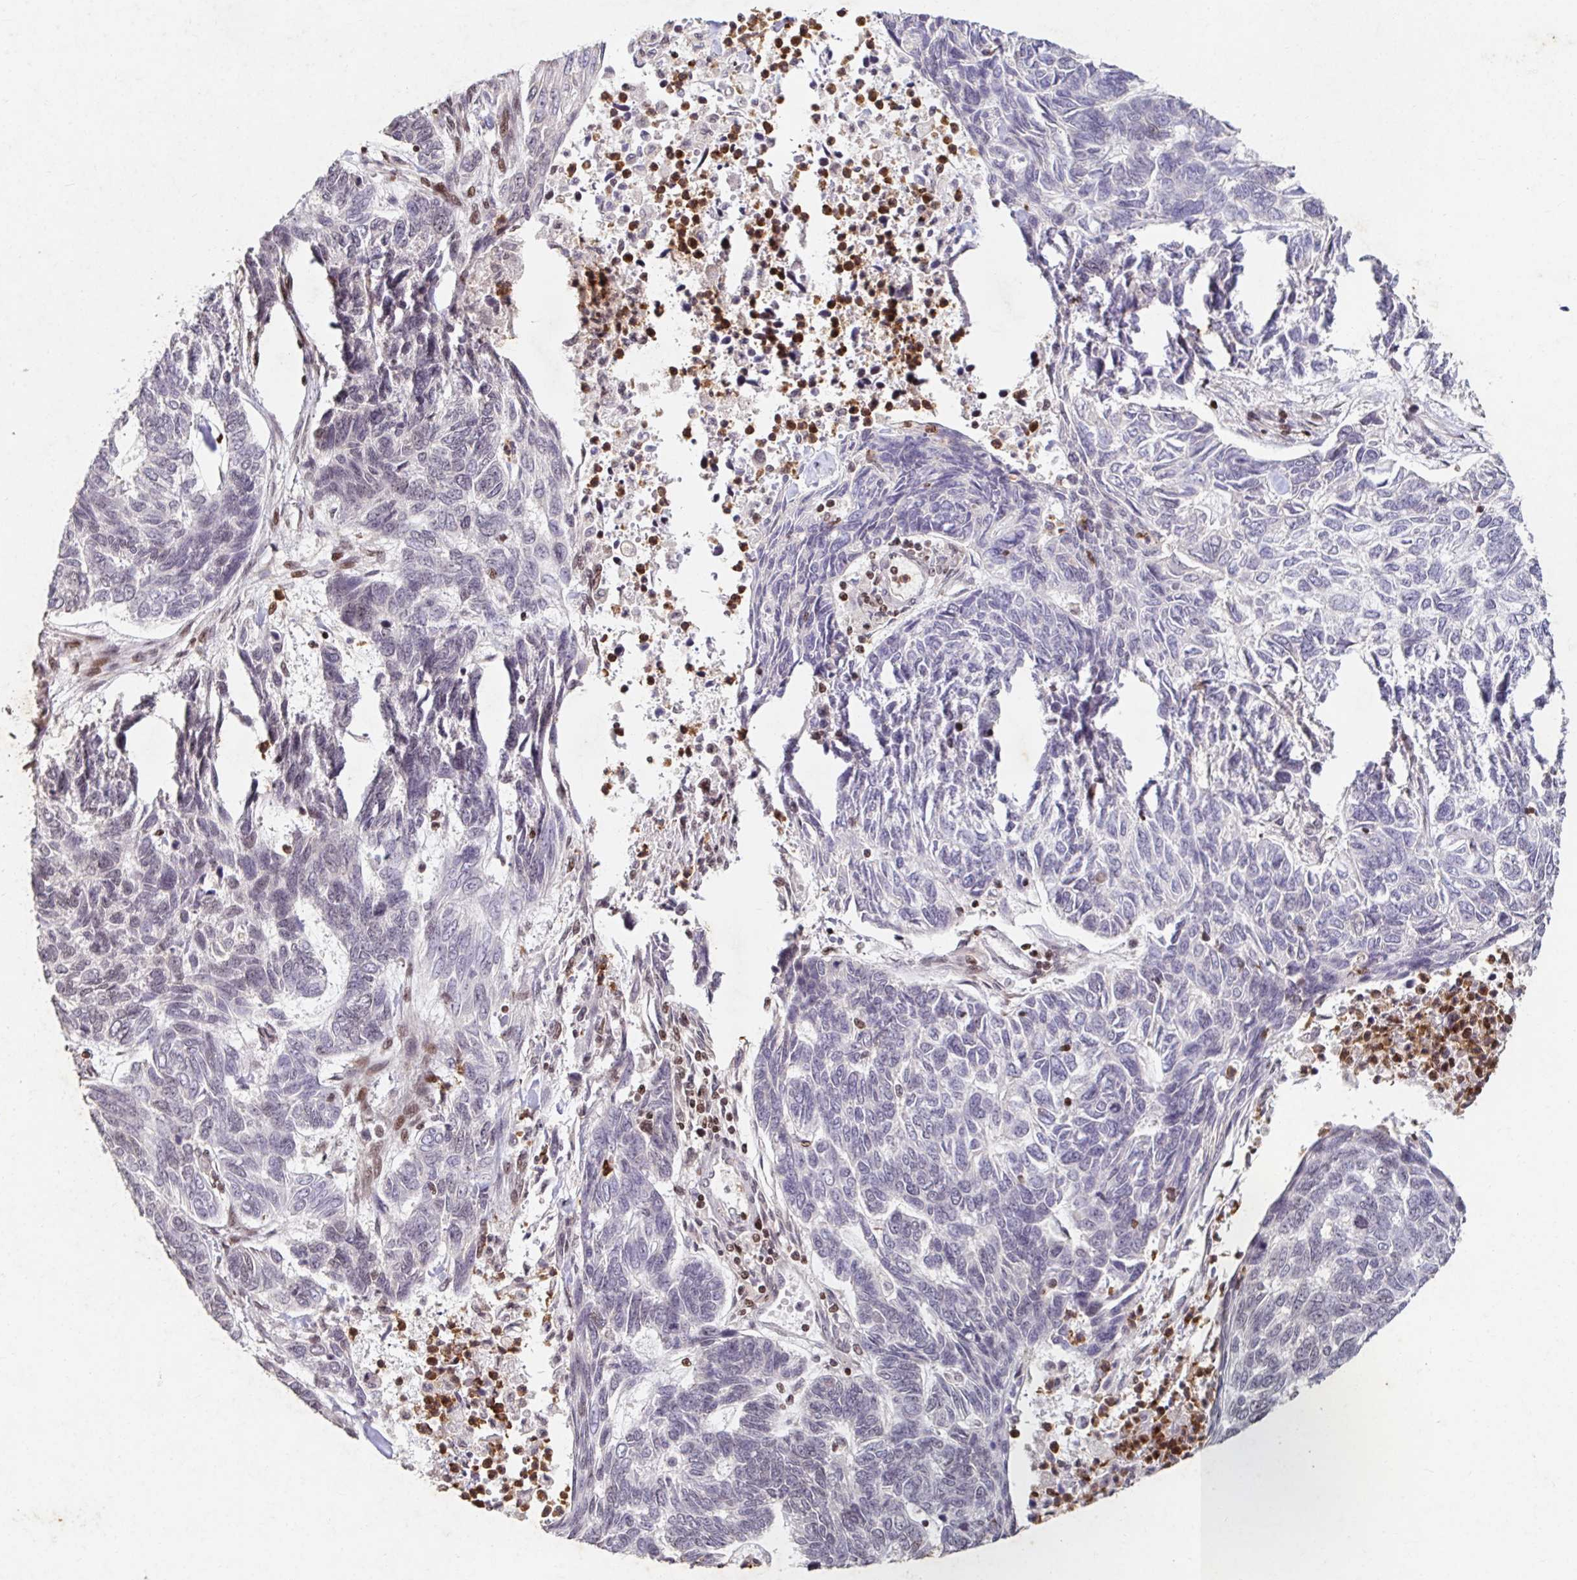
{"staining": {"intensity": "negative", "quantity": "none", "location": "none"}, "tissue": "skin cancer", "cell_type": "Tumor cells", "image_type": "cancer", "snomed": [{"axis": "morphology", "description": "Basal cell carcinoma"}, {"axis": "topography", "description": "Skin"}], "caption": "Tumor cells are negative for brown protein staining in basal cell carcinoma (skin).", "gene": "C19orf53", "patient": {"sex": "female", "age": 65}}